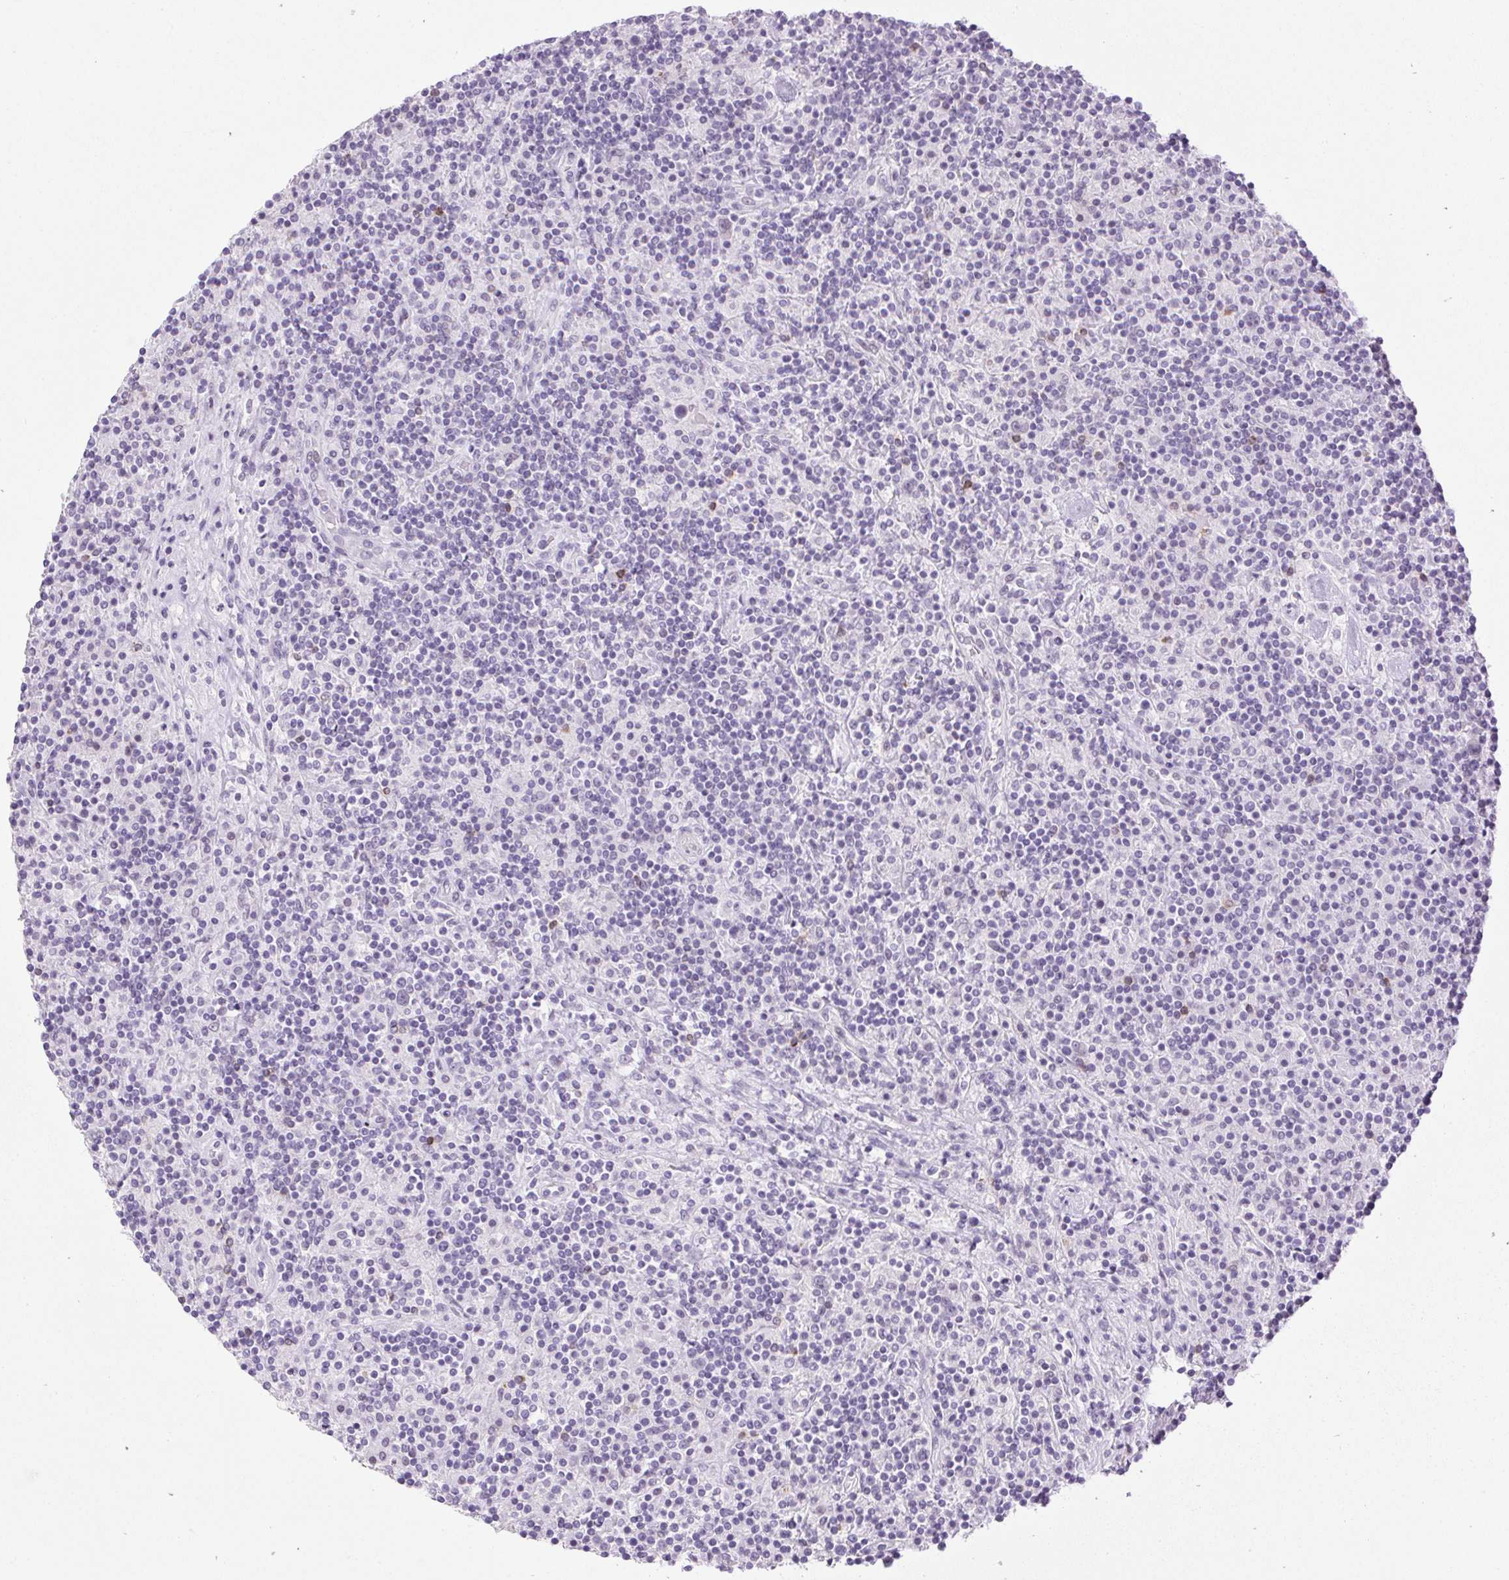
{"staining": {"intensity": "negative", "quantity": "none", "location": "none"}, "tissue": "lymphoma", "cell_type": "Tumor cells", "image_type": "cancer", "snomed": [{"axis": "morphology", "description": "Hodgkin's disease, NOS"}, {"axis": "topography", "description": "Lymph node"}], "caption": "This is an IHC histopathology image of human Hodgkin's disease. There is no staining in tumor cells.", "gene": "BCAS1", "patient": {"sex": "male", "age": 70}}